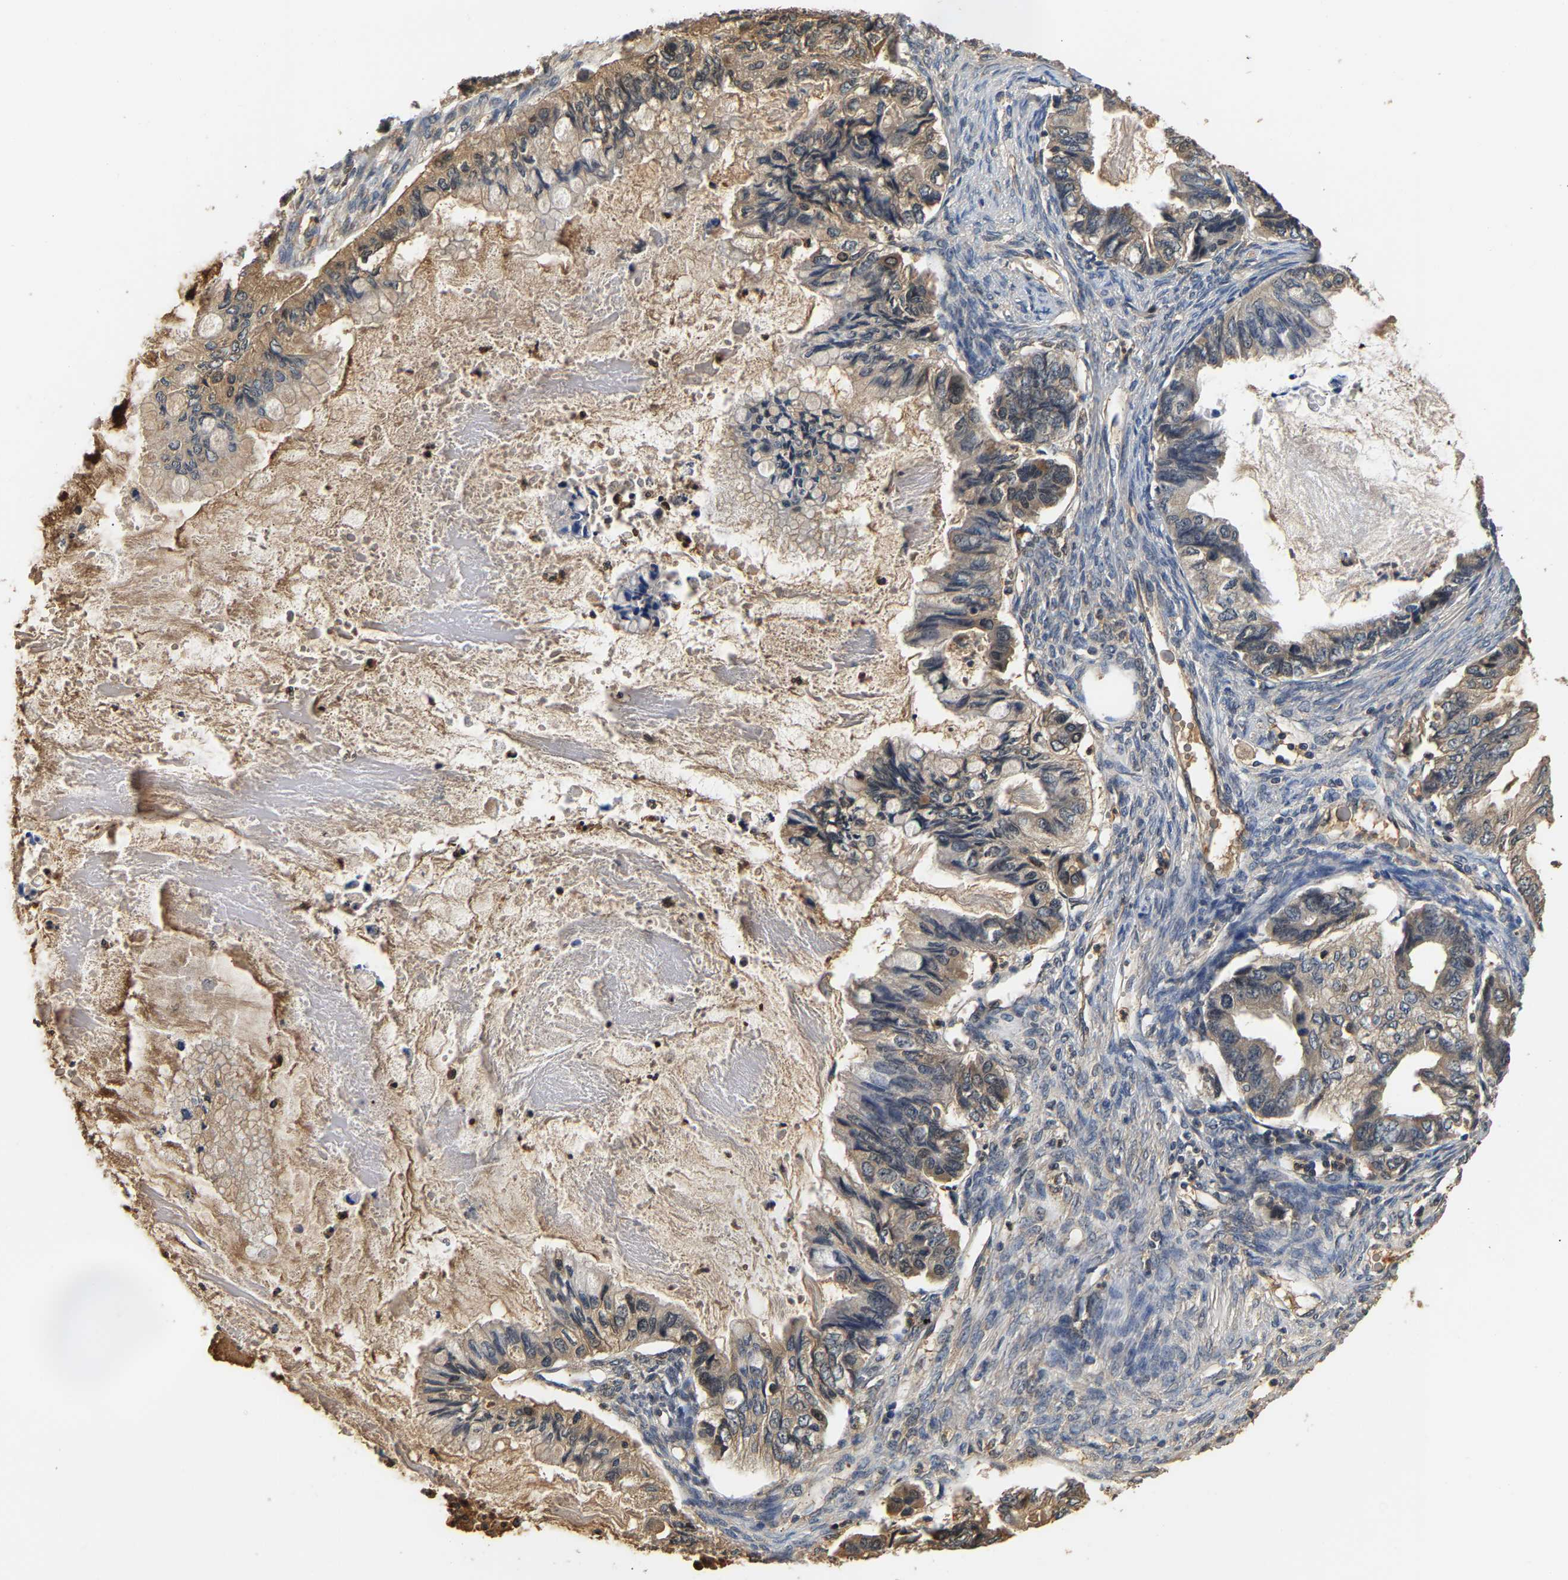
{"staining": {"intensity": "weak", "quantity": ">75%", "location": "cytoplasmic/membranous"}, "tissue": "ovarian cancer", "cell_type": "Tumor cells", "image_type": "cancer", "snomed": [{"axis": "morphology", "description": "Cystadenocarcinoma, mucinous, NOS"}, {"axis": "topography", "description": "Ovary"}], "caption": "Weak cytoplasmic/membranous positivity is appreciated in approximately >75% of tumor cells in ovarian cancer.", "gene": "GPI", "patient": {"sex": "female", "age": 80}}